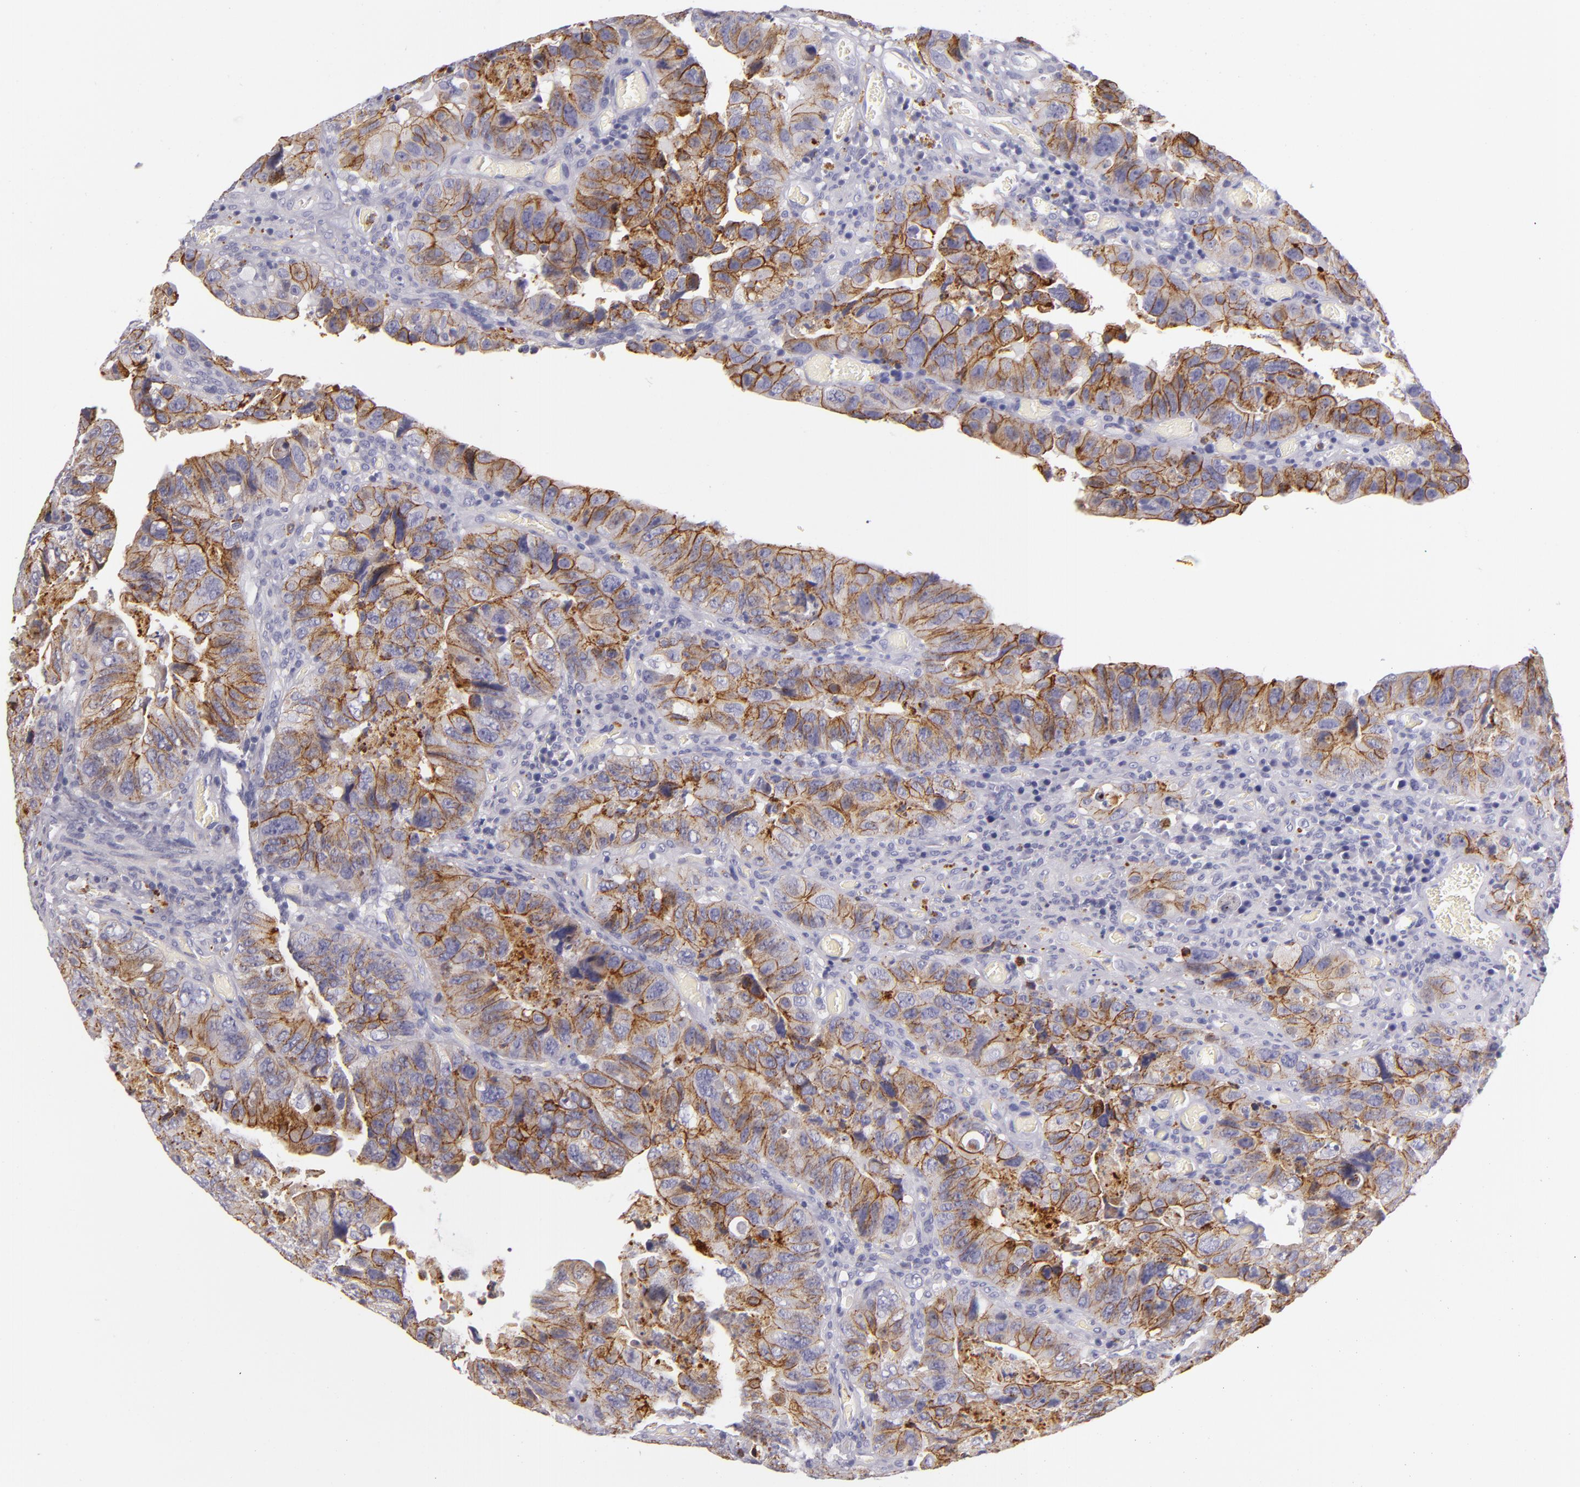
{"staining": {"intensity": "moderate", "quantity": ">75%", "location": "cytoplasmic/membranous"}, "tissue": "colorectal cancer", "cell_type": "Tumor cells", "image_type": "cancer", "snomed": [{"axis": "morphology", "description": "Adenocarcinoma, NOS"}, {"axis": "topography", "description": "Rectum"}], "caption": "Colorectal cancer stained with a protein marker demonstrates moderate staining in tumor cells.", "gene": "CDH3", "patient": {"sex": "female", "age": 82}}